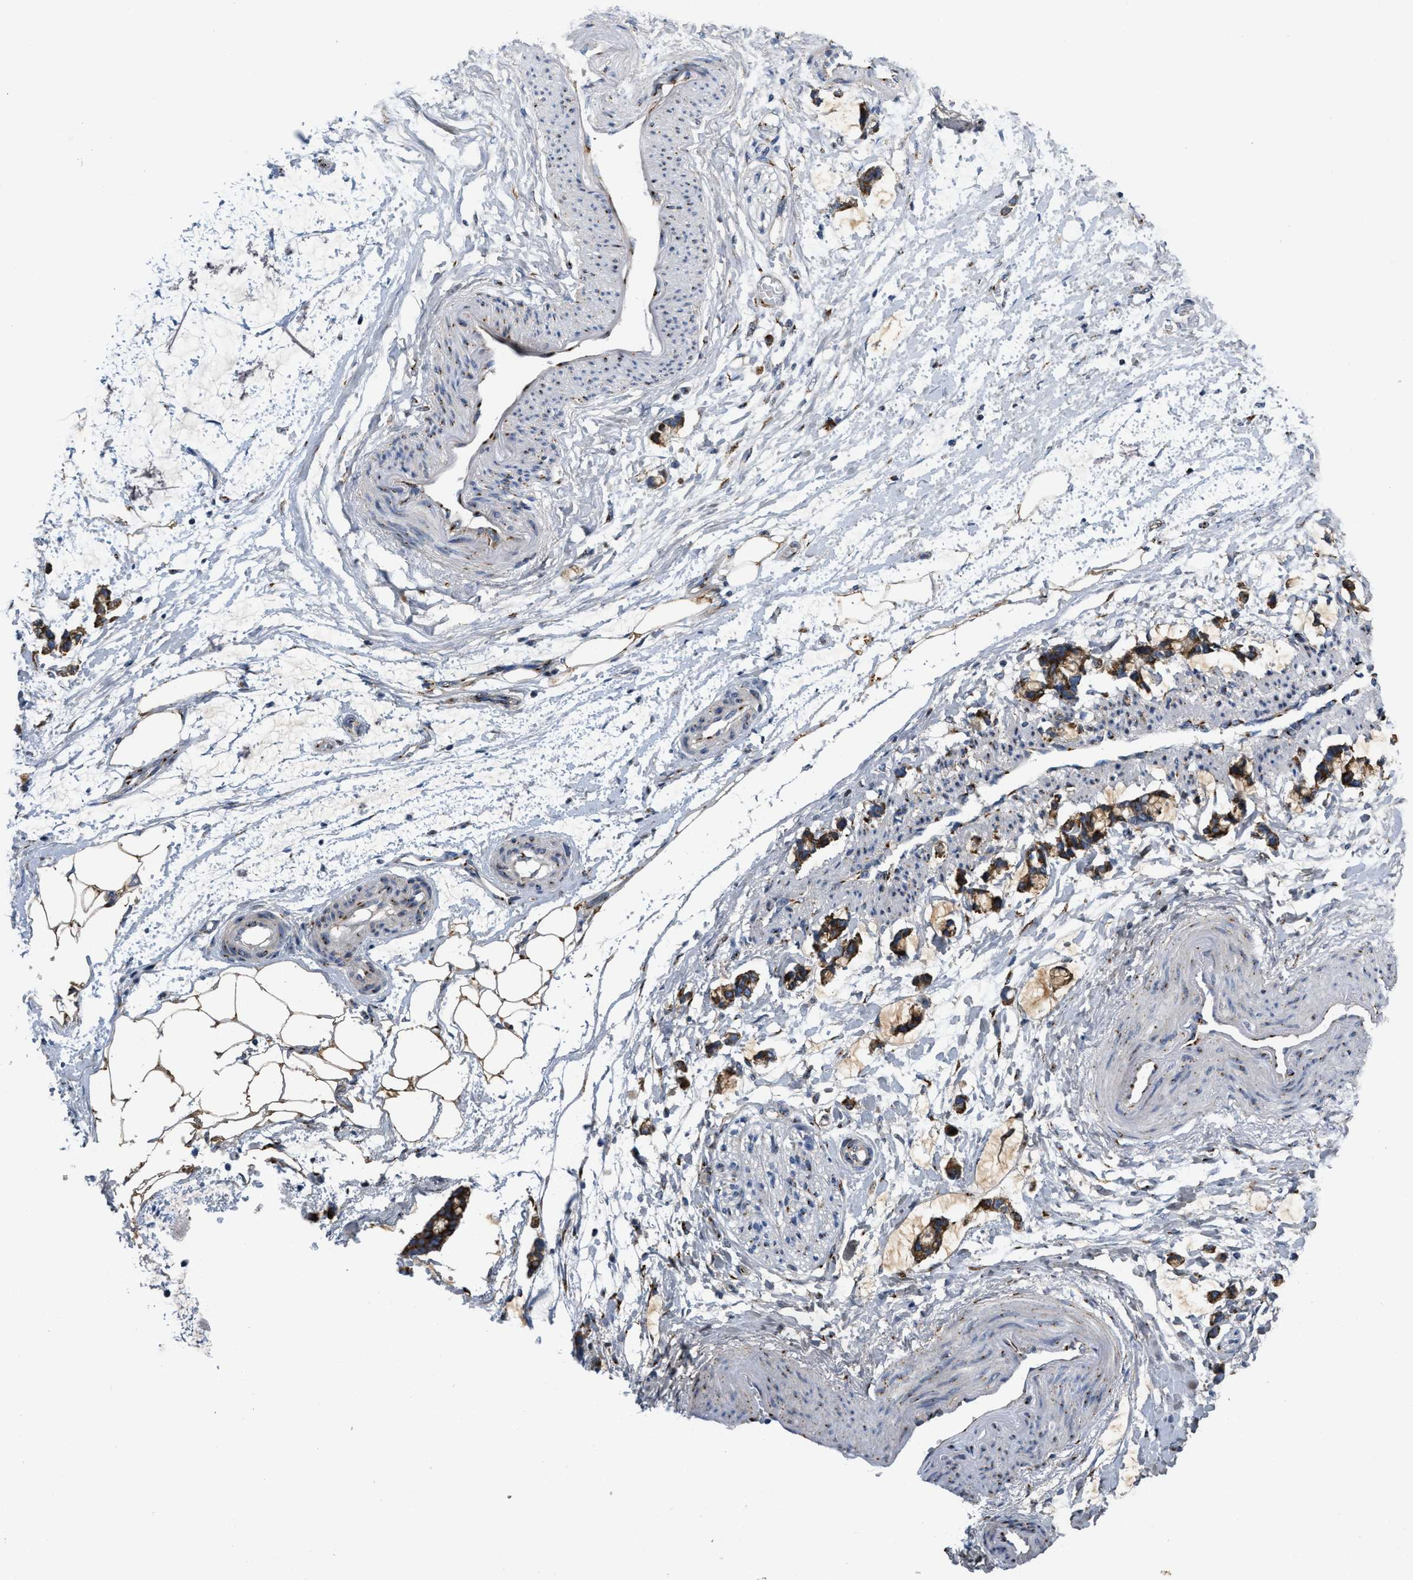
{"staining": {"intensity": "moderate", "quantity": ">75%", "location": "cytoplasmic/membranous"}, "tissue": "adipose tissue", "cell_type": "Adipocytes", "image_type": "normal", "snomed": [{"axis": "morphology", "description": "Normal tissue, NOS"}, {"axis": "morphology", "description": "Adenocarcinoma, NOS"}, {"axis": "topography", "description": "Colon"}, {"axis": "topography", "description": "Peripheral nerve tissue"}], "caption": "The photomicrograph exhibits immunohistochemical staining of normal adipose tissue. There is moderate cytoplasmic/membranous expression is appreciated in about >75% of adipocytes. The protein is stained brown, and the nuclei are stained in blue (DAB IHC with brightfield microscopy, high magnification).", "gene": "ZNF70", "patient": {"sex": "male", "age": 14}}